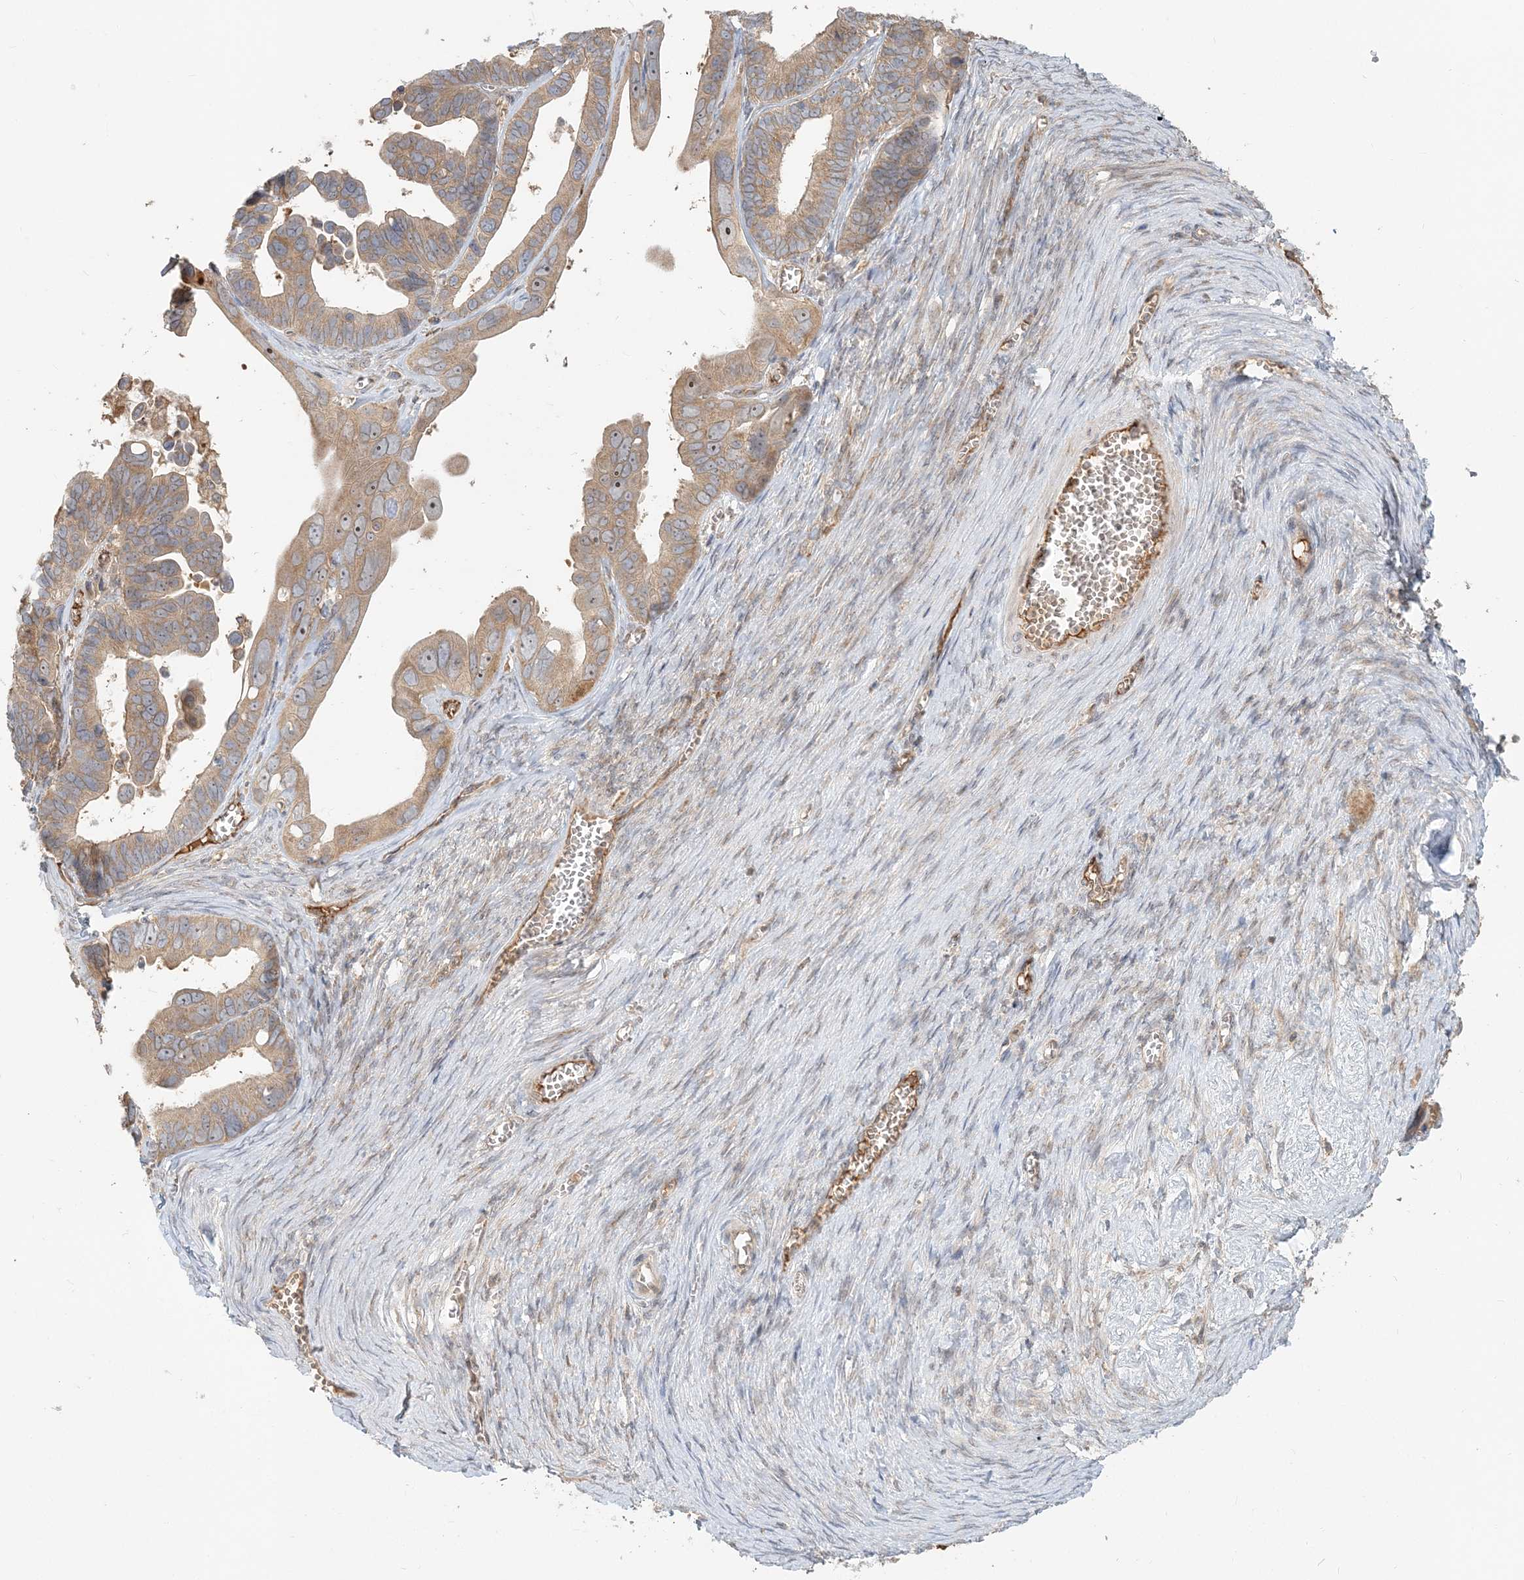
{"staining": {"intensity": "moderate", "quantity": ">75%", "location": "cytoplasmic/membranous,nuclear"}, "tissue": "ovarian cancer", "cell_type": "Tumor cells", "image_type": "cancer", "snomed": [{"axis": "morphology", "description": "Cystadenocarcinoma, serous, NOS"}, {"axis": "topography", "description": "Ovary"}], "caption": "IHC (DAB) staining of serous cystadenocarcinoma (ovarian) displays moderate cytoplasmic/membranous and nuclear protein staining in approximately >75% of tumor cells.", "gene": "AP1AR", "patient": {"sex": "female", "age": 56}}